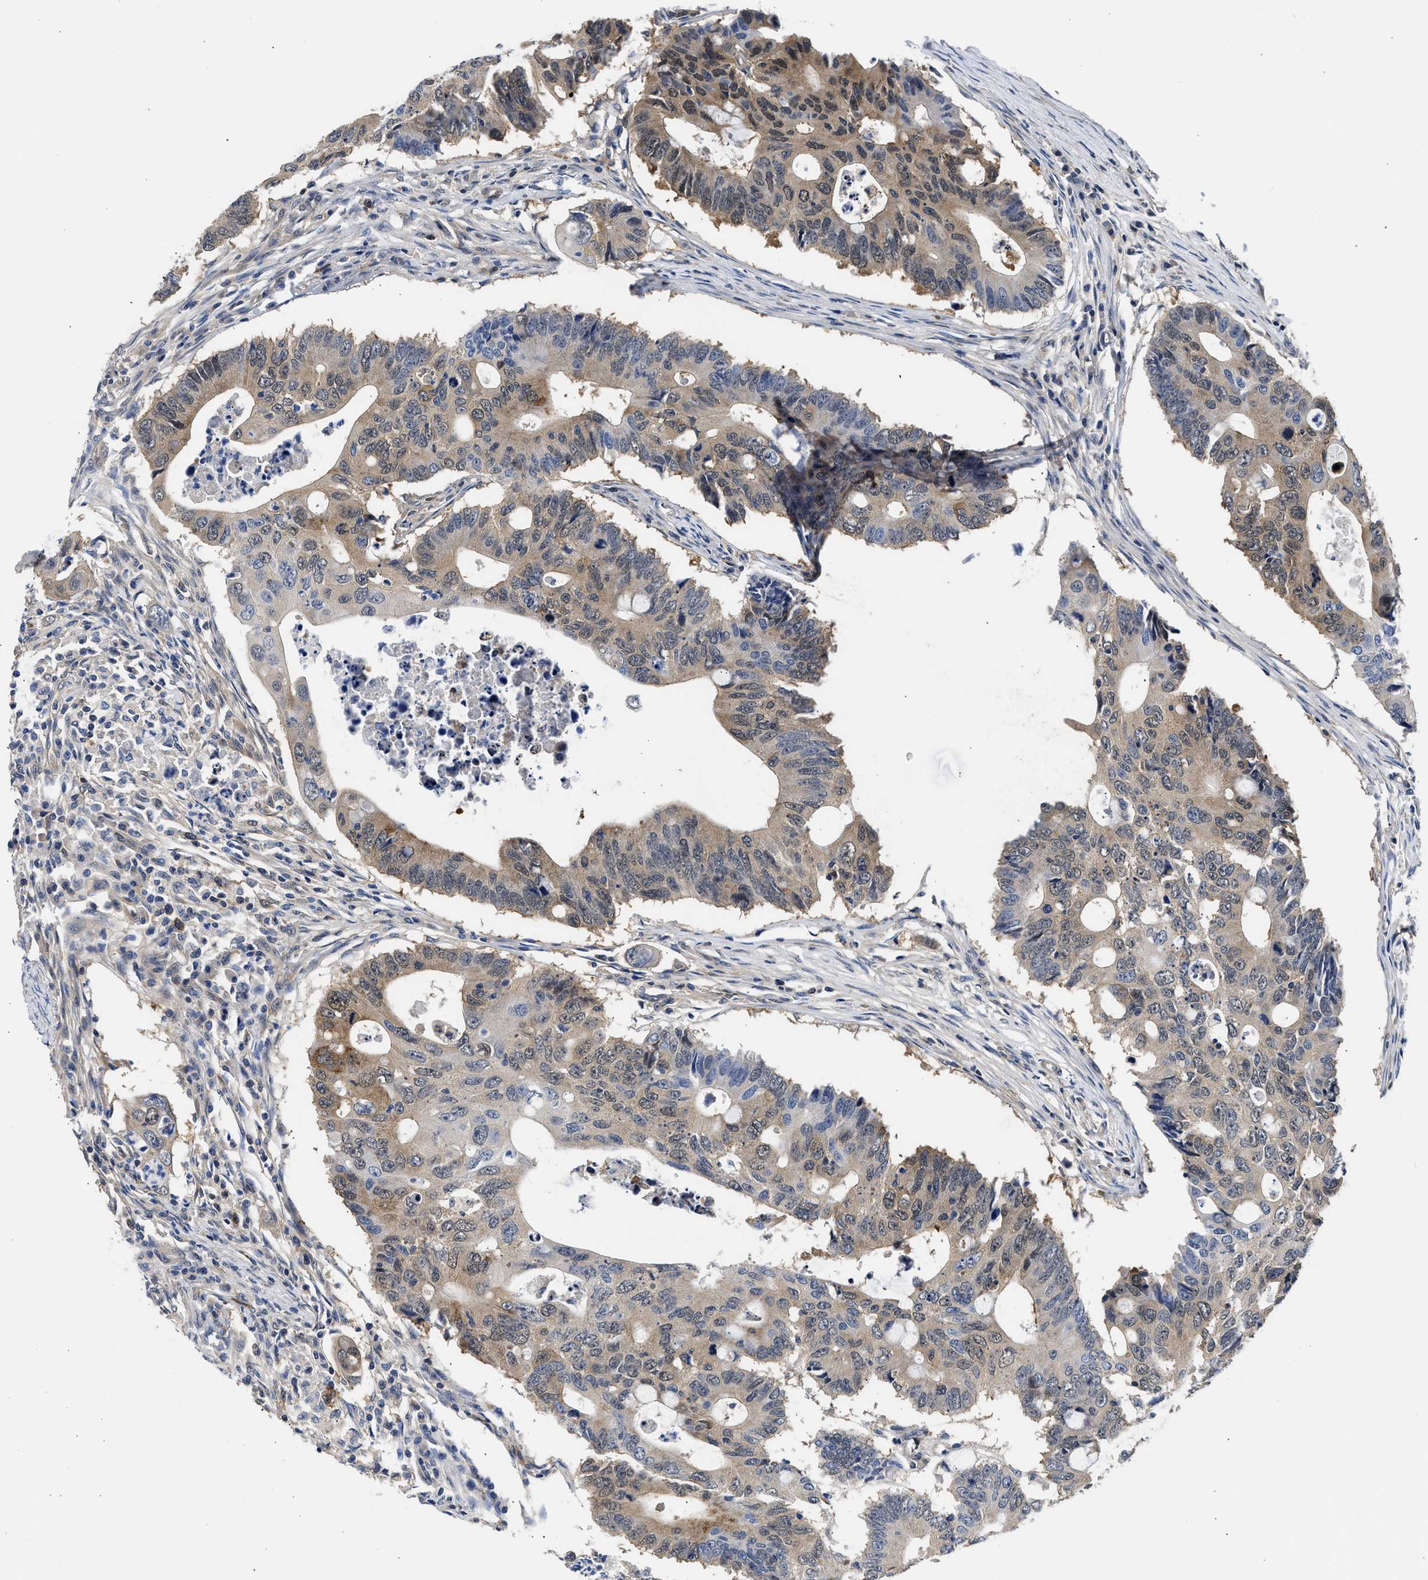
{"staining": {"intensity": "moderate", "quantity": "25%-75%", "location": "cytoplasmic/membranous,nuclear"}, "tissue": "colorectal cancer", "cell_type": "Tumor cells", "image_type": "cancer", "snomed": [{"axis": "morphology", "description": "Adenocarcinoma, NOS"}, {"axis": "topography", "description": "Colon"}], "caption": "Protein staining of adenocarcinoma (colorectal) tissue displays moderate cytoplasmic/membranous and nuclear positivity in about 25%-75% of tumor cells.", "gene": "XPO5", "patient": {"sex": "male", "age": 71}}